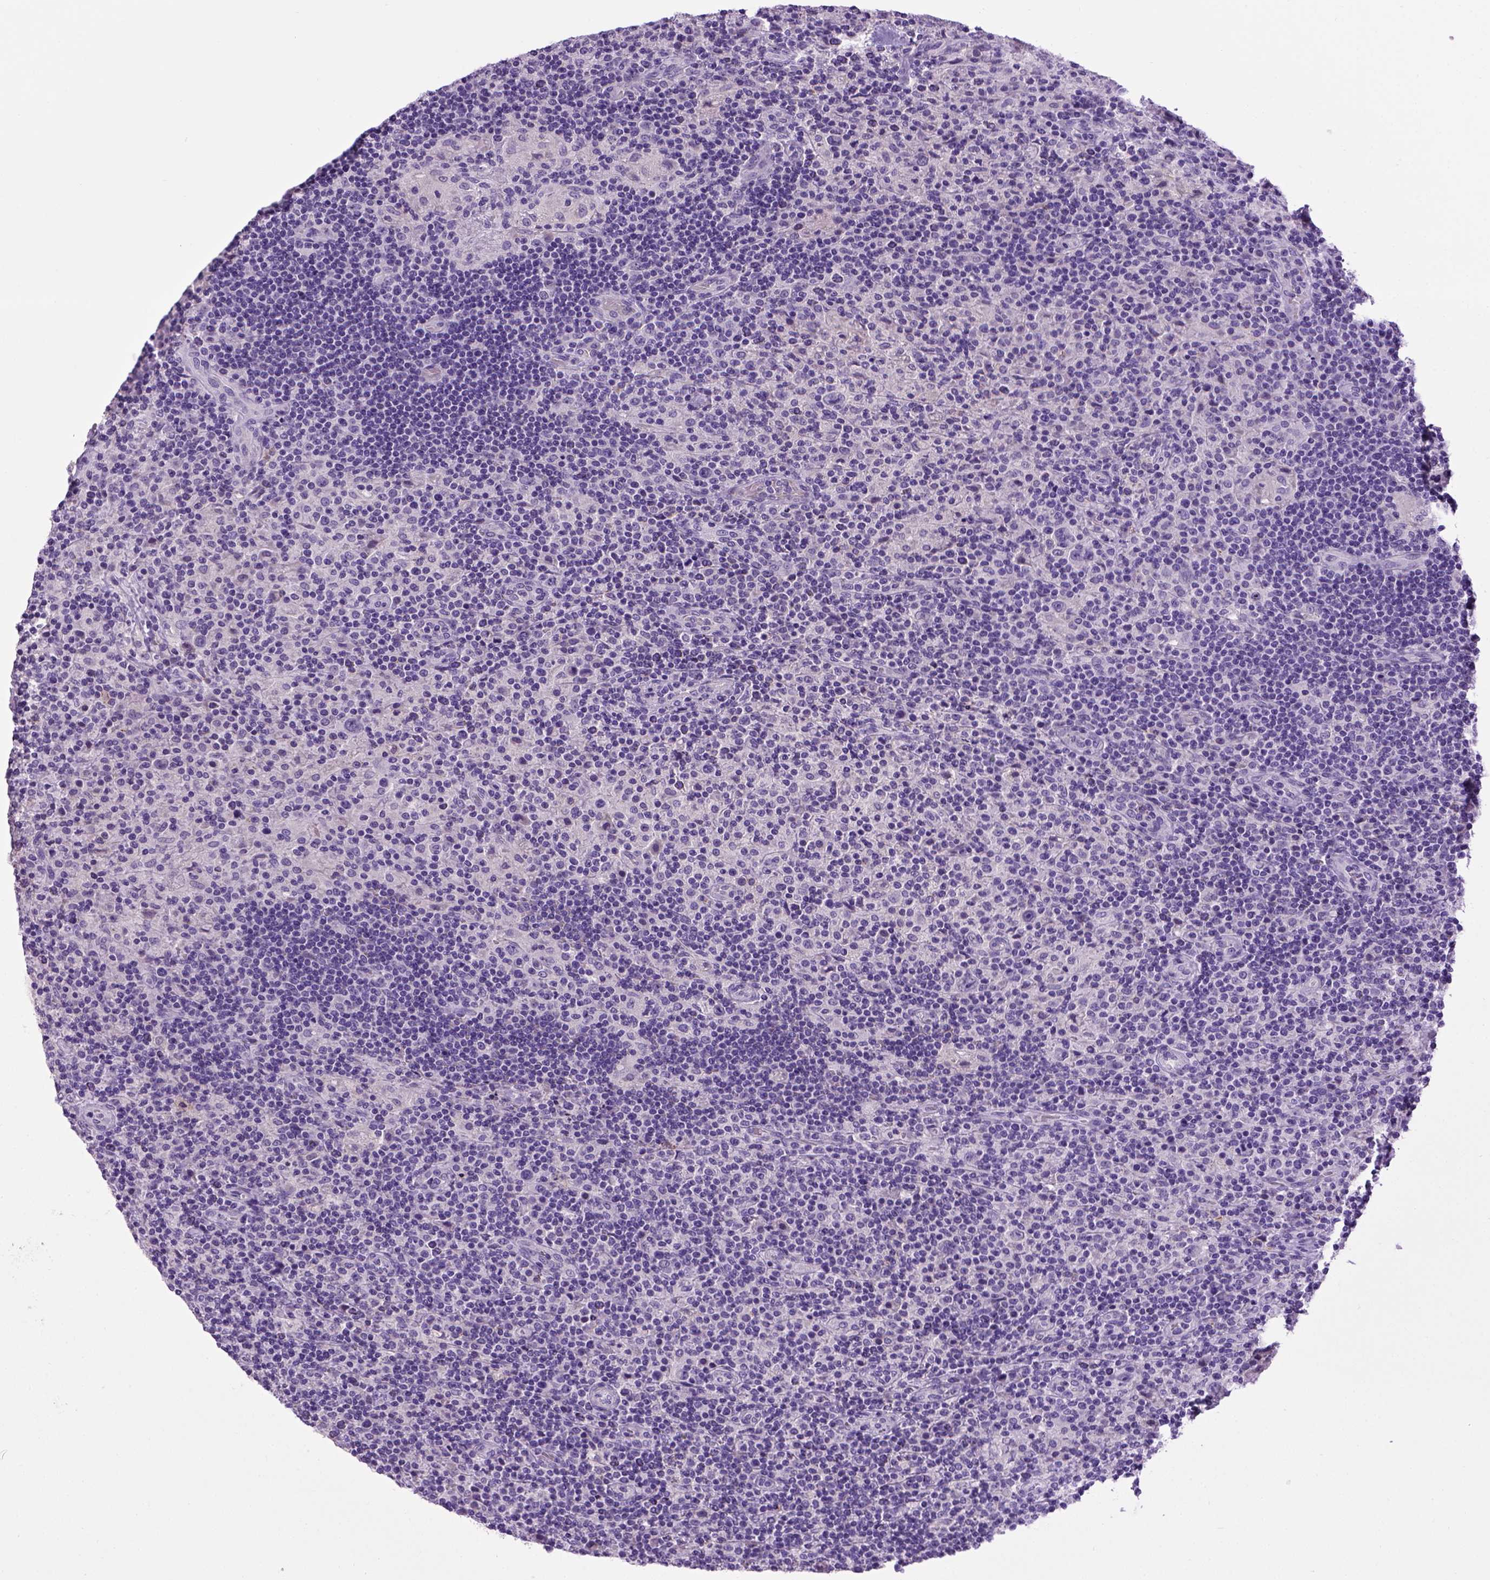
{"staining": {"intensity": "negative", "quantity": "none", "location": "none"}, "tissue": "lymphoma", "cell_type": "Tumor cells", "image_type": "cancer", "snomed": [{"axis": "morphology", "description": "Hodgkin's disease, NOS"}, {"axis": "topography", "description": "Lymph node"}], "caption": "DAB (3,3'-diaminobenzidine) immunohistochemical staining of lymphoma reveals no significant positivity in tumor cells.", "gene": "CDH1", "patient": {"sex": "male", "age": 70}}